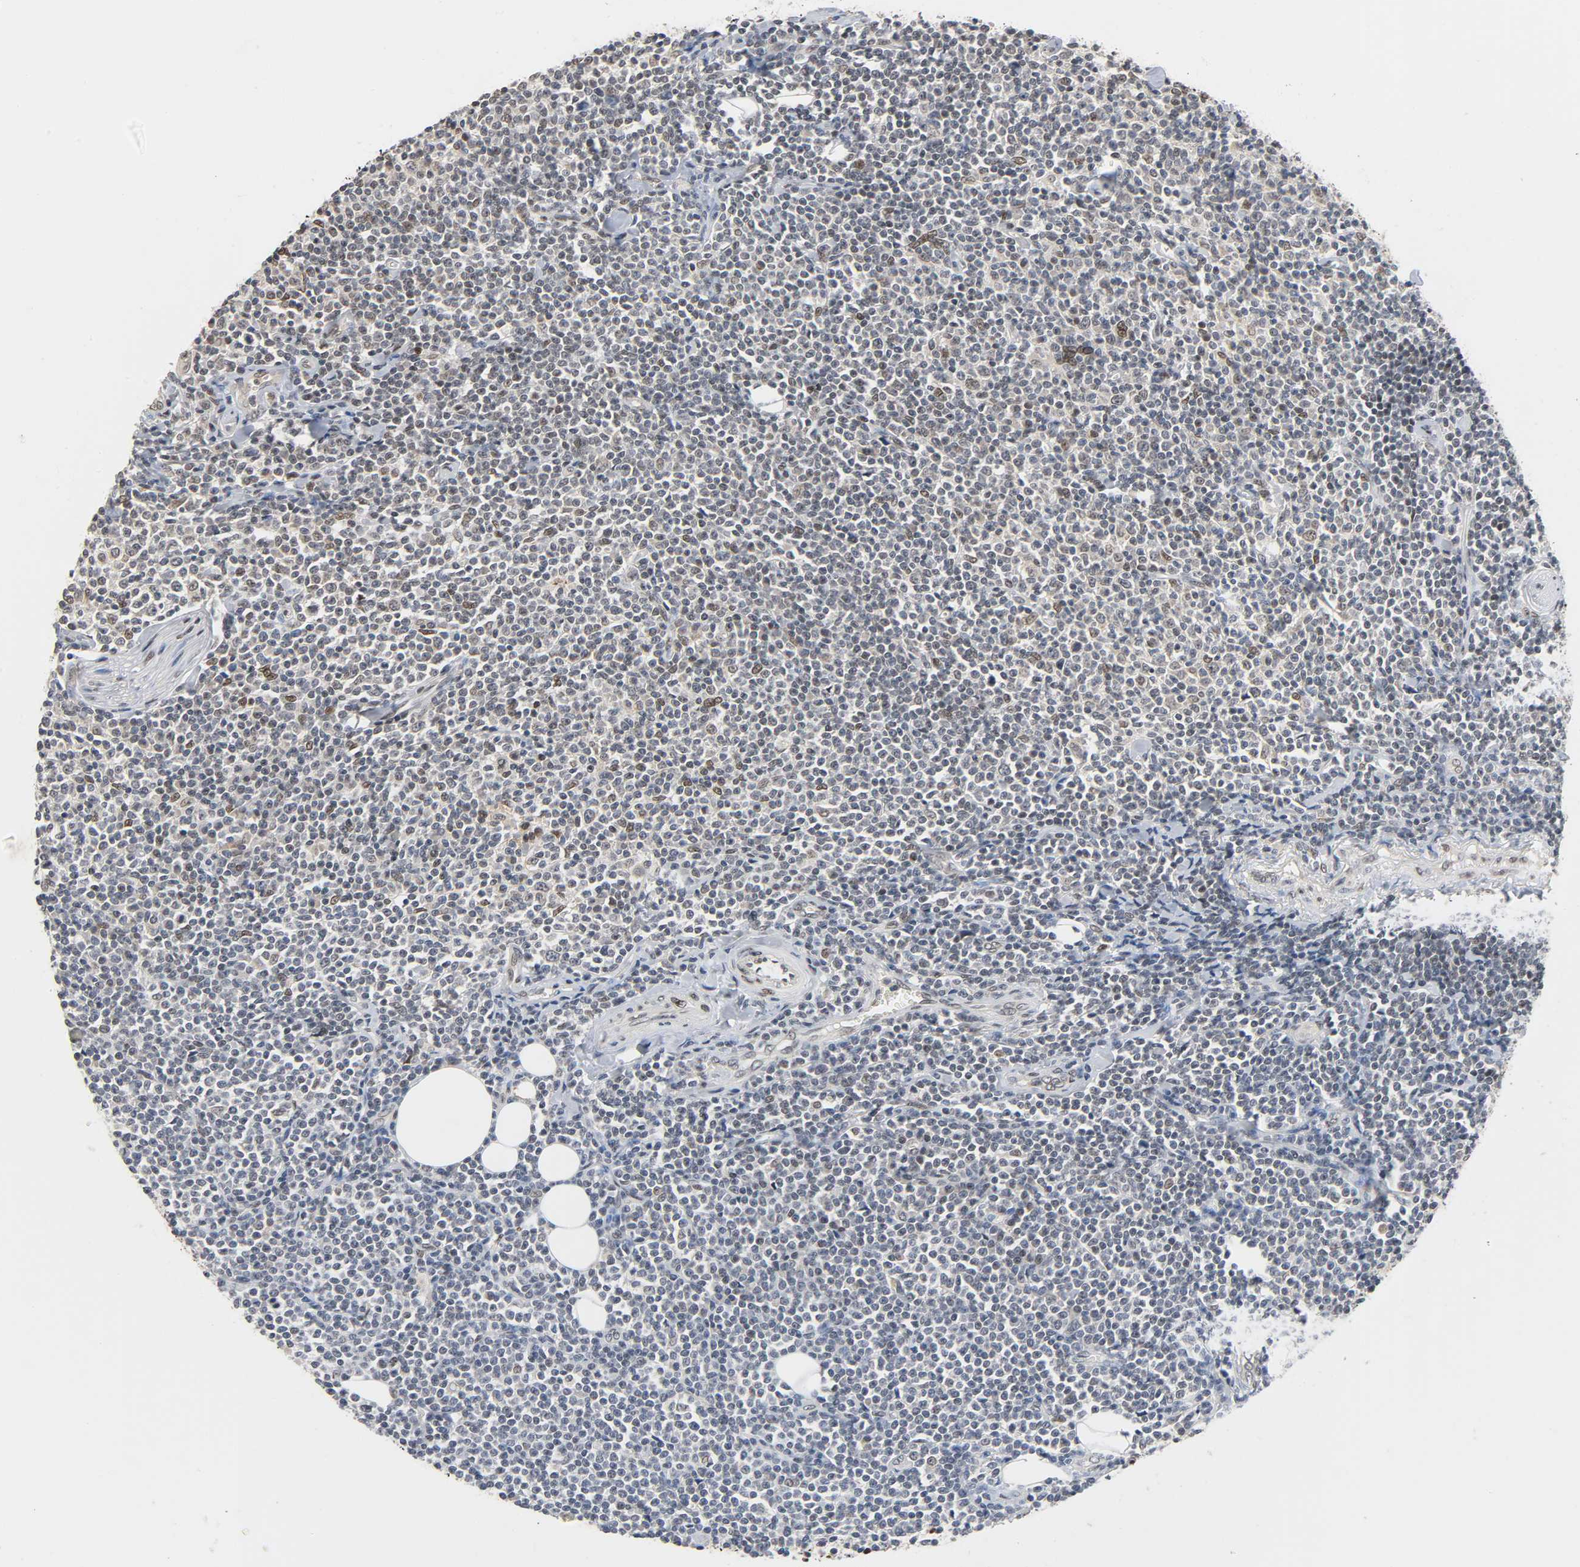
{"staining": {"intensity": "moderate", "quantity": "25%-75%", "location": "nuclear"}, "tissue": "lymphoma", "cell_type": "Tumor cells", "image_type": "cancer", "snomed": [{"axis": "morphology", "description": "Malignant lymphoma, non-Hodgkin's type, Low grade"}, {"axis": "topography", "description": "Soft tissue"}], "caption": "Protein analysis of lymphoma tissue displays moderate nuclear positivity in approximately 25%-75% of tumor cells.", "gene": "UBC", "patient": {"sex": "male", "age": 92}}